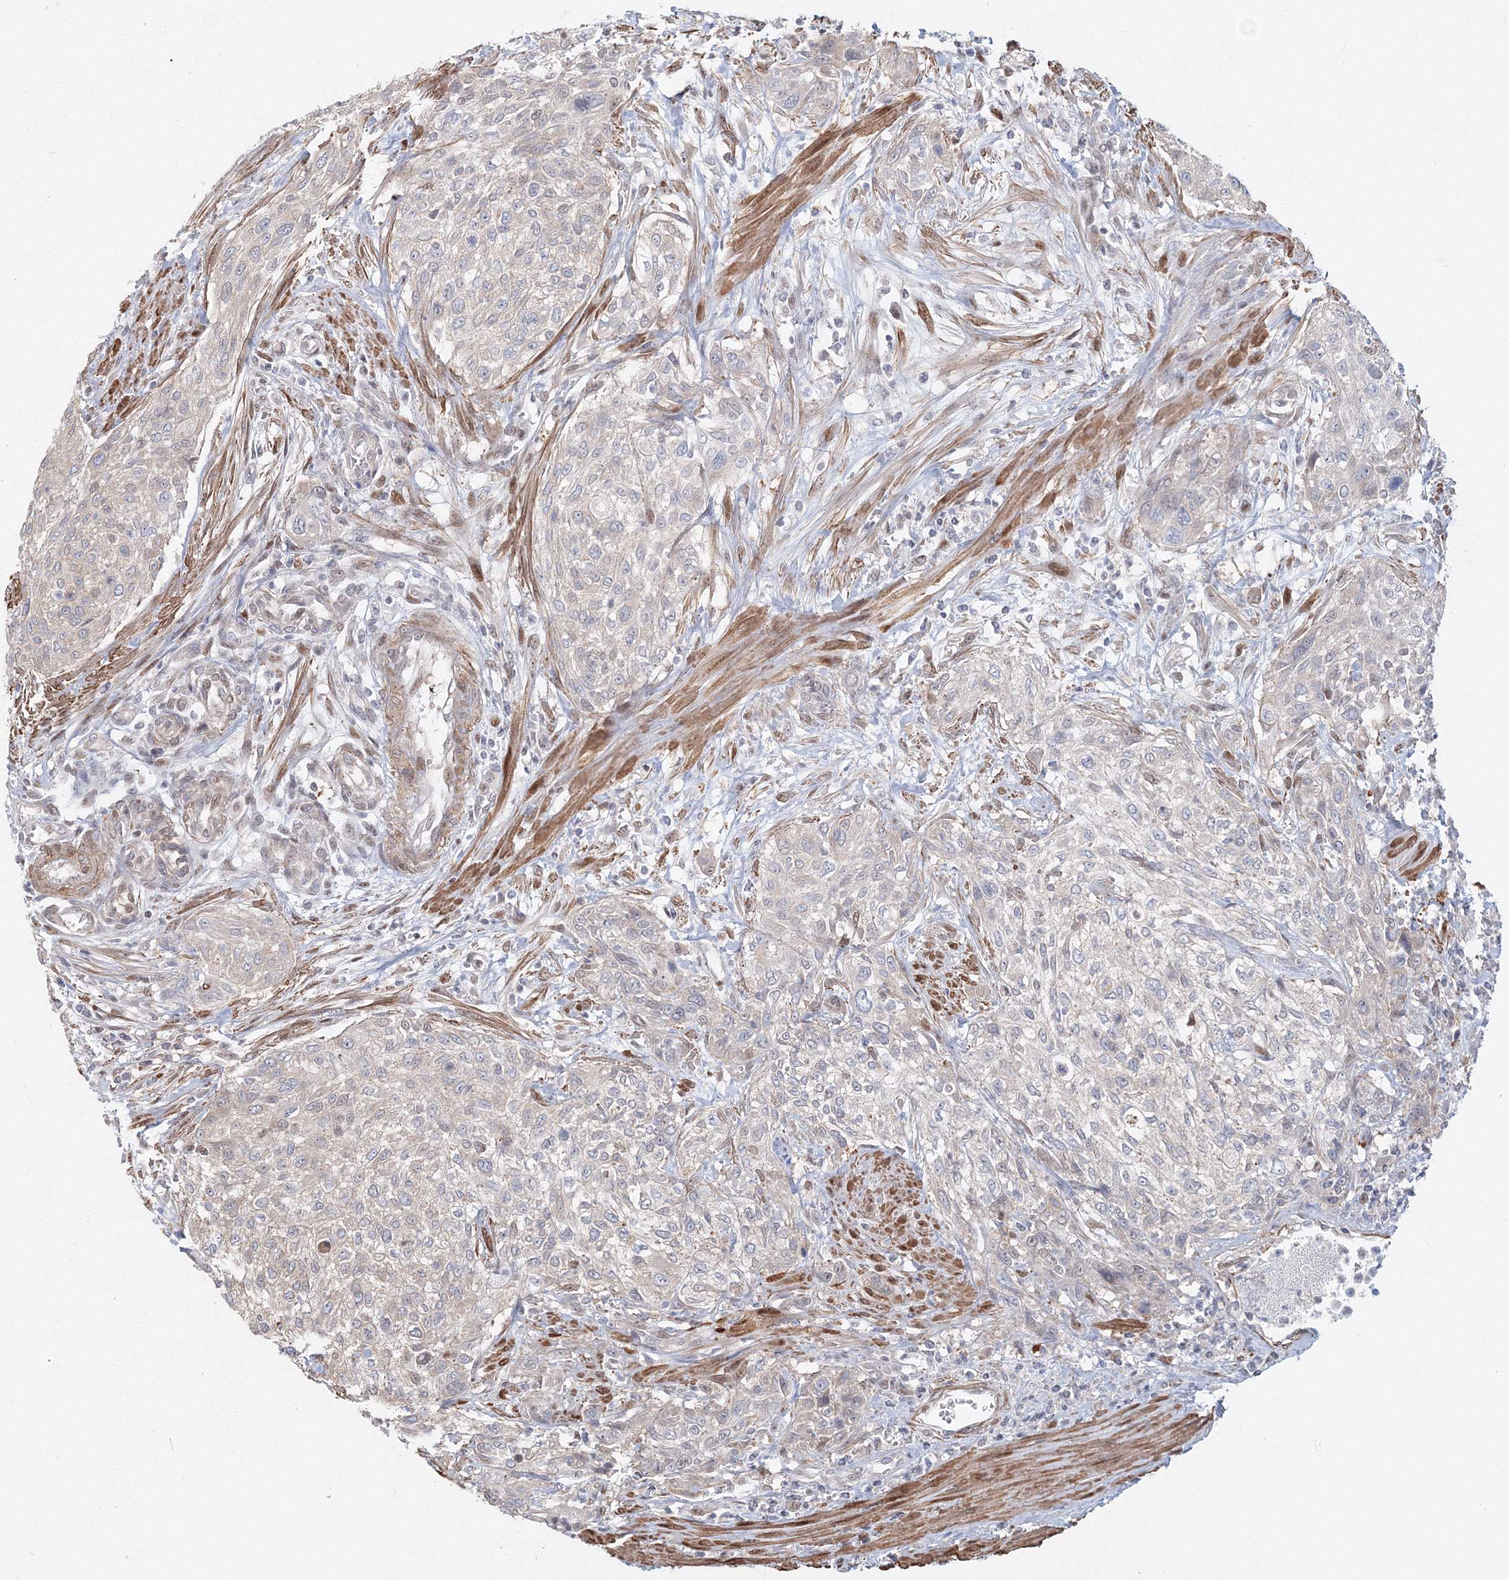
{"staining": {"intensity": "negative", "quantity": "none", "location": "none"}, "tissue": "urothelial cancer", "cell_type": "Tumor cells", "image_type": "cancer", "snomed": [{"axis": "morphology", "description": "Urothelial carcinoma, High grade"}, {"axis": "topography", "description": "Urinary bladder"}], "caption": "This is an immunohistochemistry photomicrograph of urothelial carcinoma (high-grade). There is no positivity in tumor cells.", "gene": "ARHGAP21", "patient": {"sex": "male", "age": 35}}